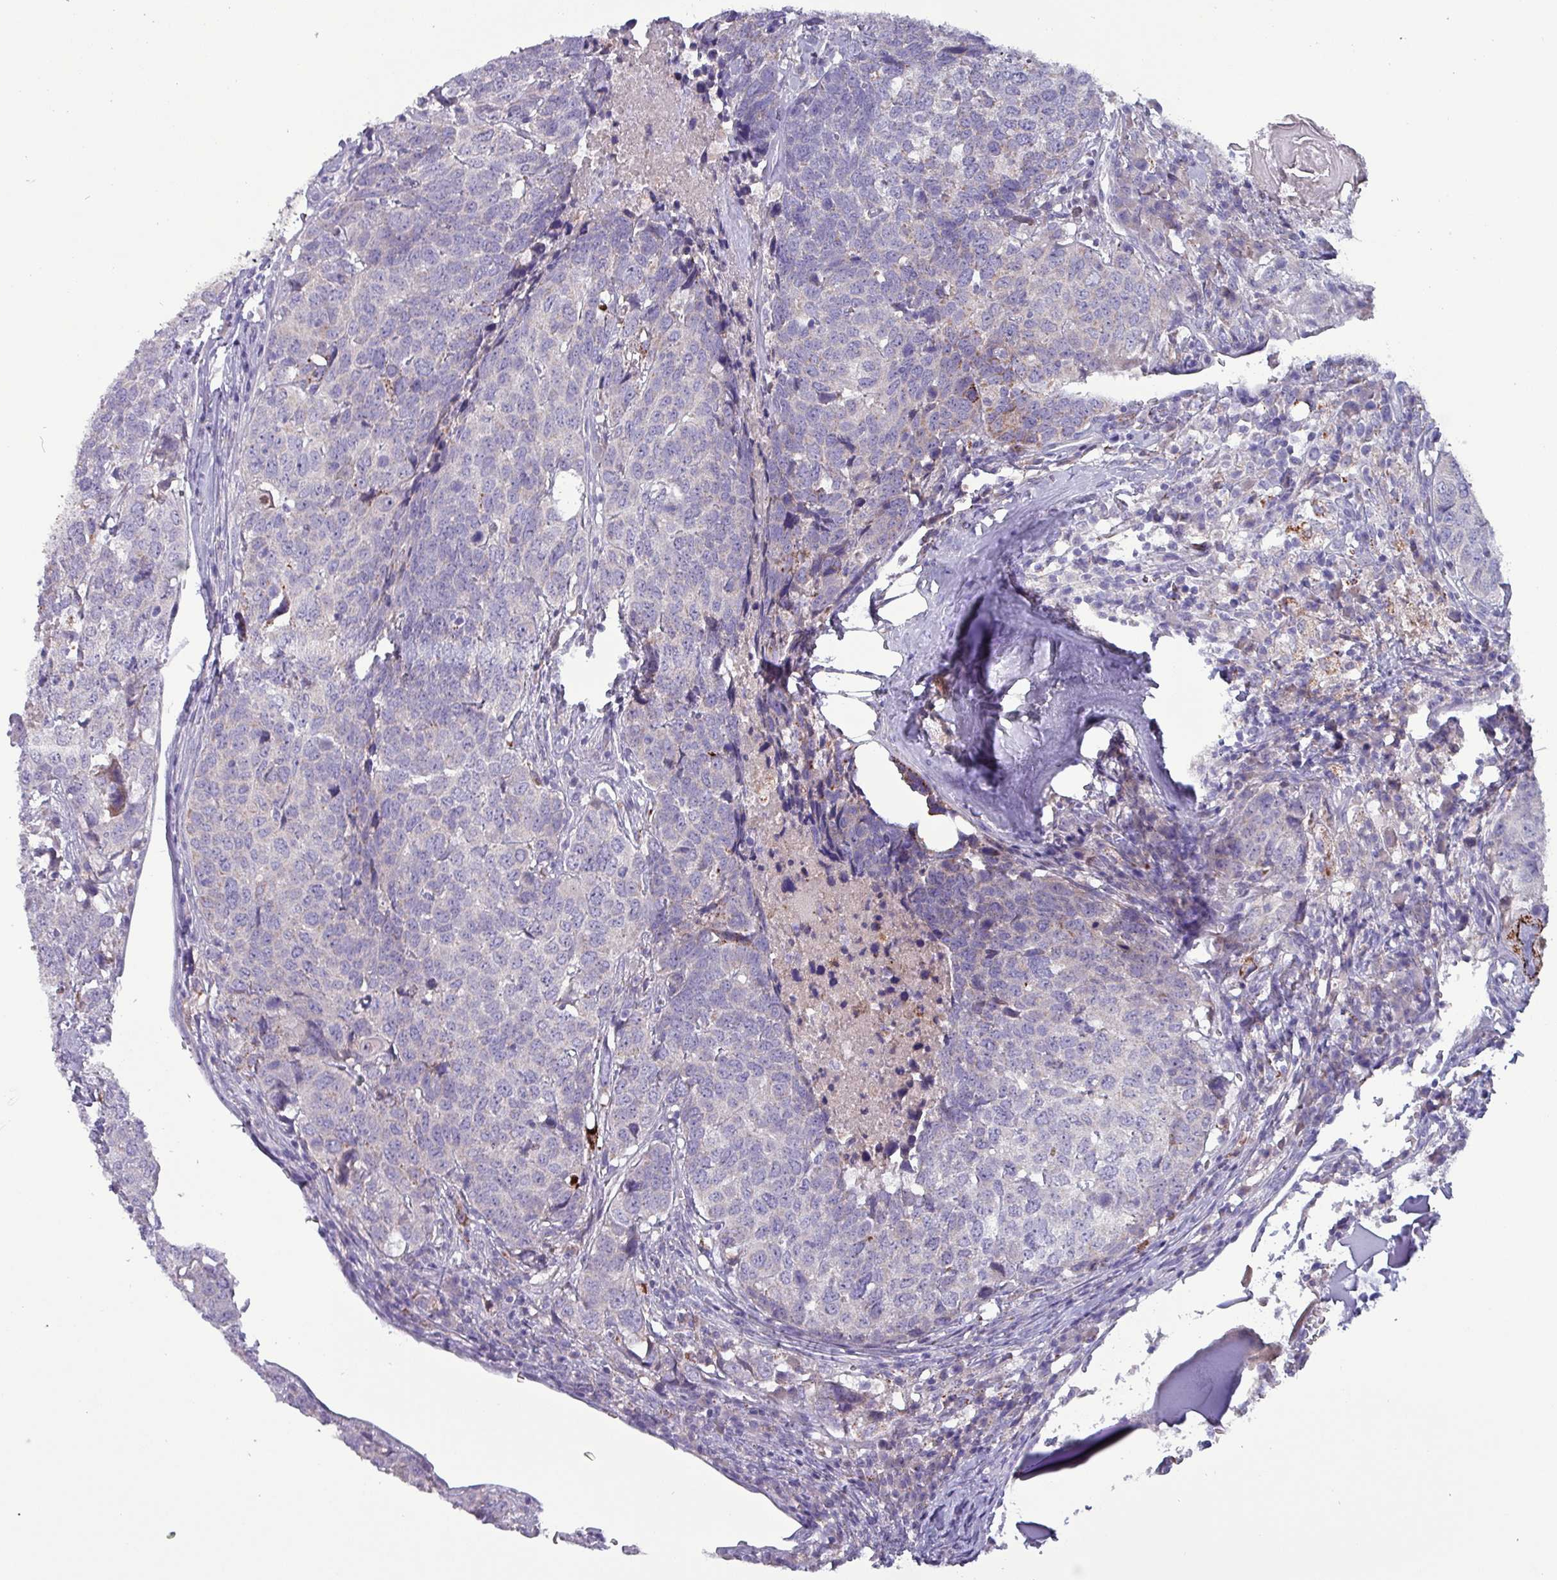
{"staining": {"intensity": "negative", "quantity": "none", "location": "none"}, "tissue": "head and neck cancer", "cell_type": "Tumor cells", "image_type": "cancer", "snomed": [{"axis": "morphology", "description": "Normal tissue, NOS"}, {"axis": "morphology", "description": "Squamous cell carcinoma, NOS"}, {"axis": "topography", "description": "Skeletal muscle"}, {"axis": "topography", "description": "Vascular tissue"}, {"axis": "topography", "description": "Peripheral nerve tissue"}, {"axis": "topography", "description": "Head-Neck"}], "caption": "A micrograph of human head and neck squamous cell carcinoma is negative for staining in tumor cells. (DAB immunohistochemistry with hematoxylin counter stain).", "gene": "HSD3B7", "patient": {"sex": "male", "age": 66}}